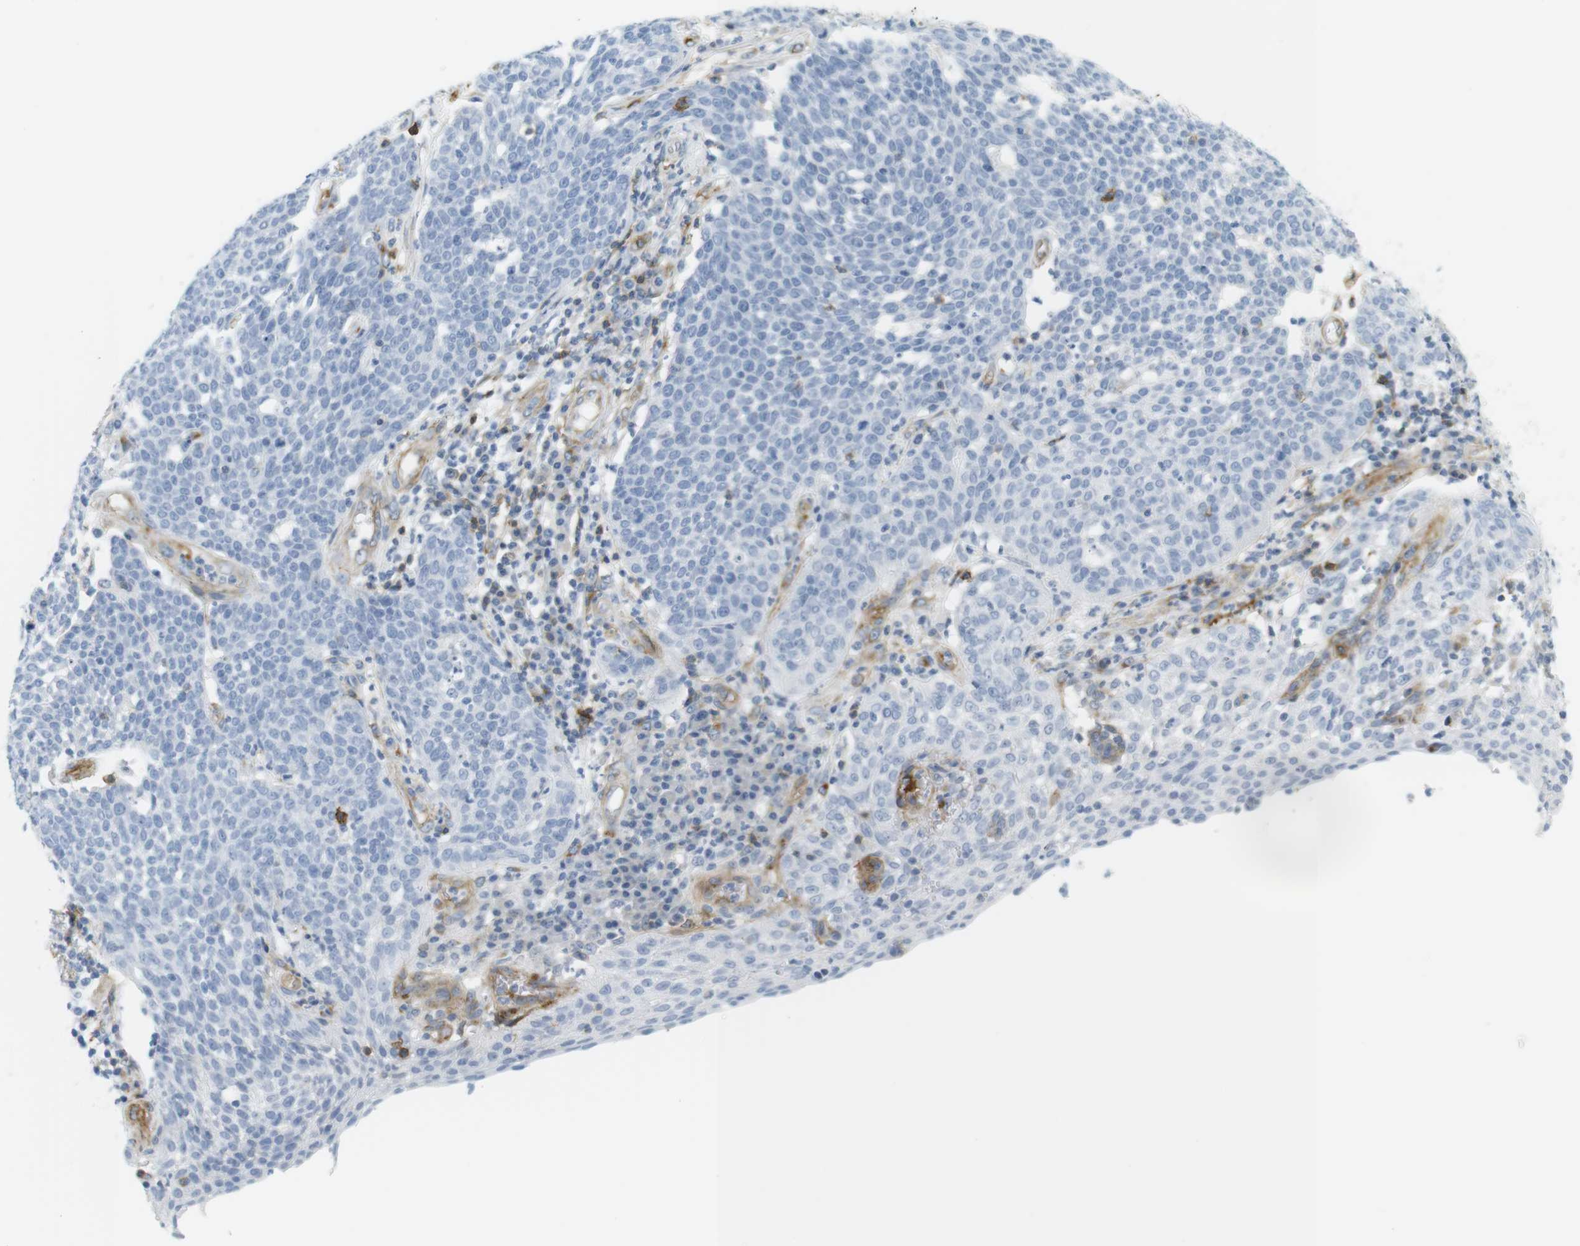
{"staining": {"intensity": "negative", "quantity": "none", "location": "none"}, "tissue": "cervical cancer", "cell_type": "Tumor cells", "image_type": "cancer", "snomed": [{"axis": "morphology", "description": "Squamous cell carcinoma, NOS"}, {"axis": "topography", "description": "Cervix"}], "caption": "Photomicrograph shows no protein expression in tumor cells of cervical cancer (squamous cell carcinoma) tissue.", "gene": "F2R", "patient": {"sex": "female", "age": 34}}